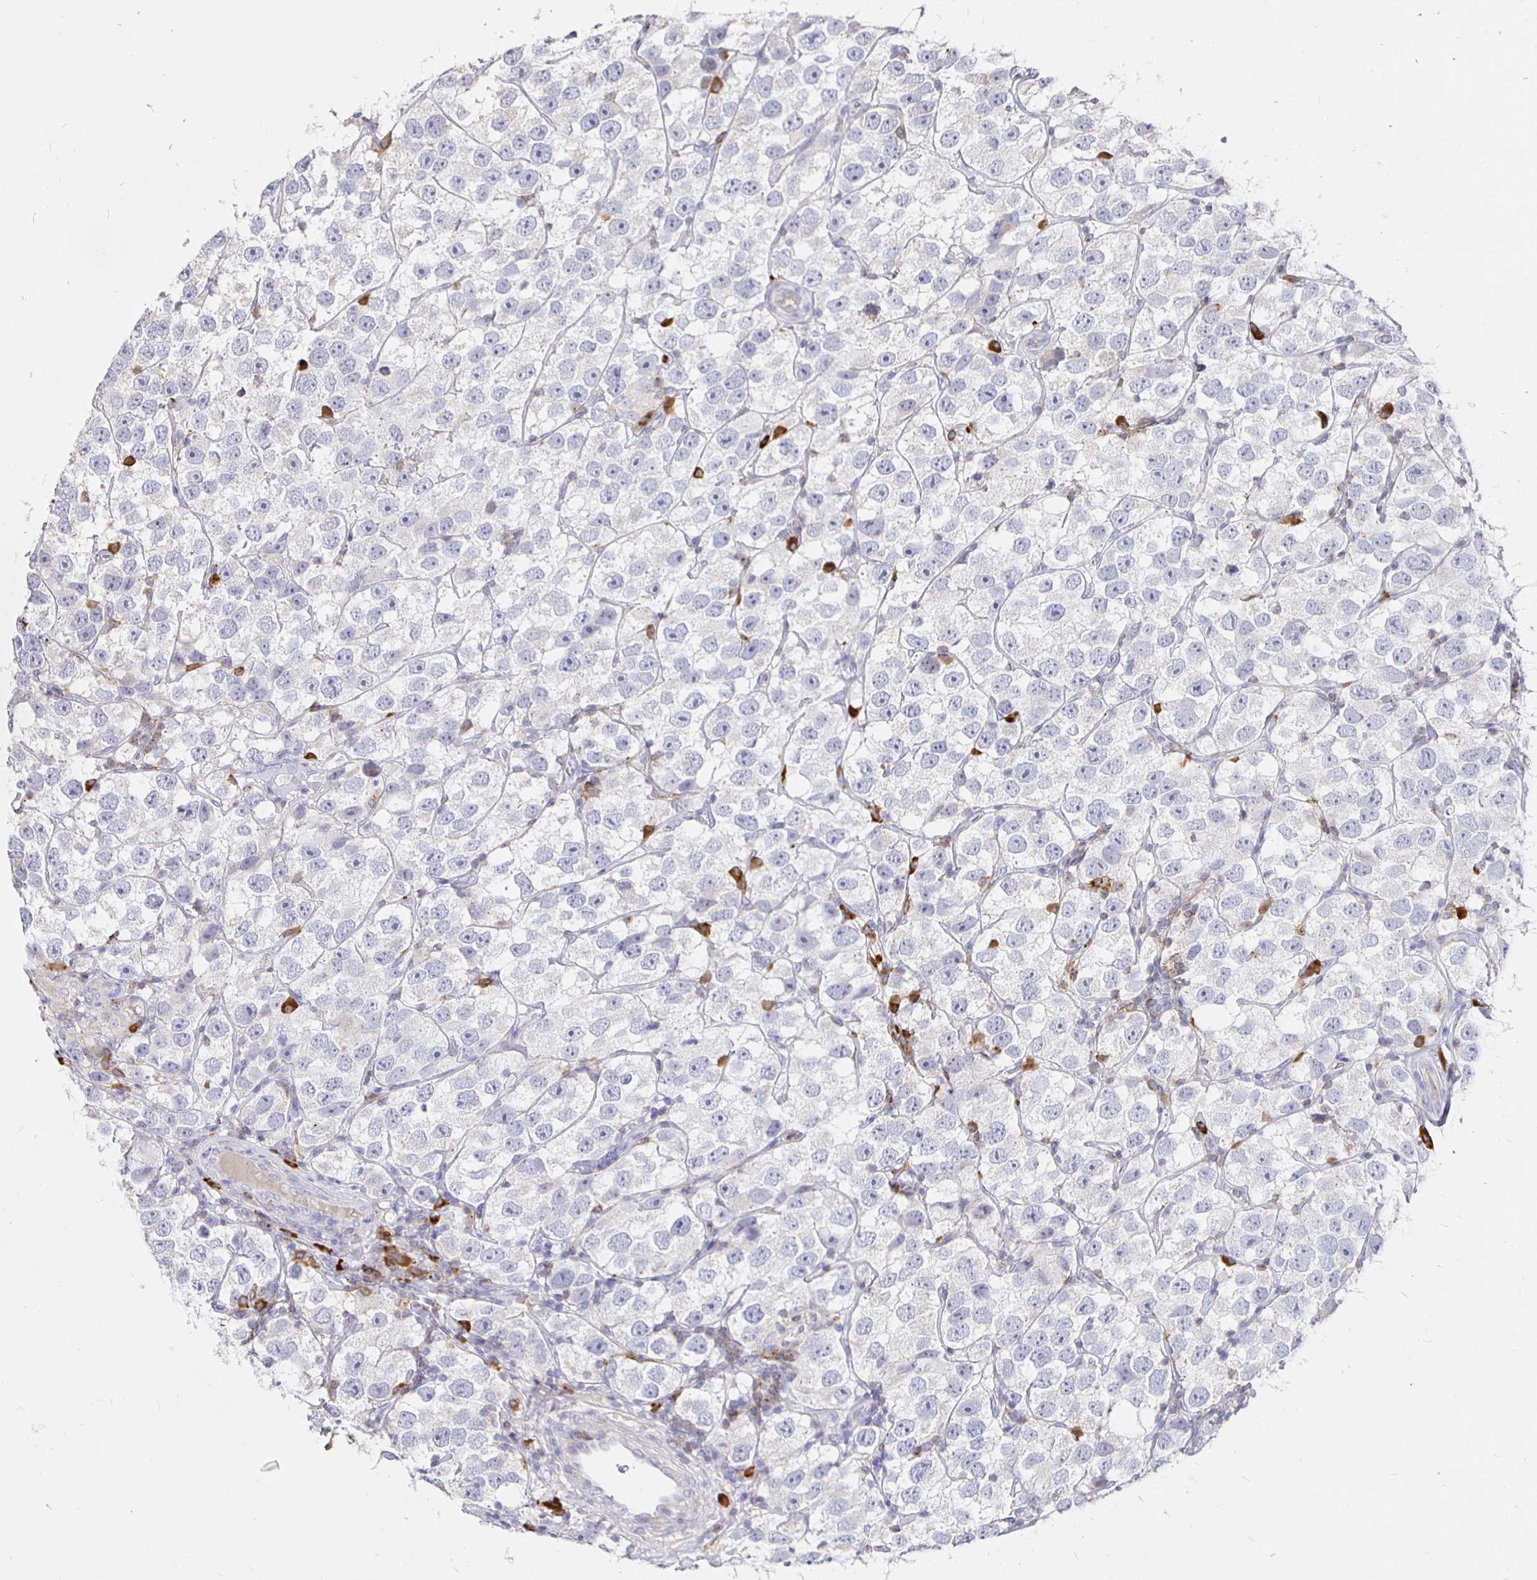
{"staining": {"intensity": "negative", "quantity": "none", "location": "none"}, "tissue": "testis cancer", "cell_type": "Tumor cells", "image_type": "cancer", "snomed": [{"axis": "morphology", "description": "Seminoma, NOS"}, {"axis": "topography", "description": "Testis"}], "caption": "Immunohistochemical staining of human testis cancer reveals no significant expression in tumor cells.", "gene": "CXCR3", "patient": {"sex": "male", "age": 26}}